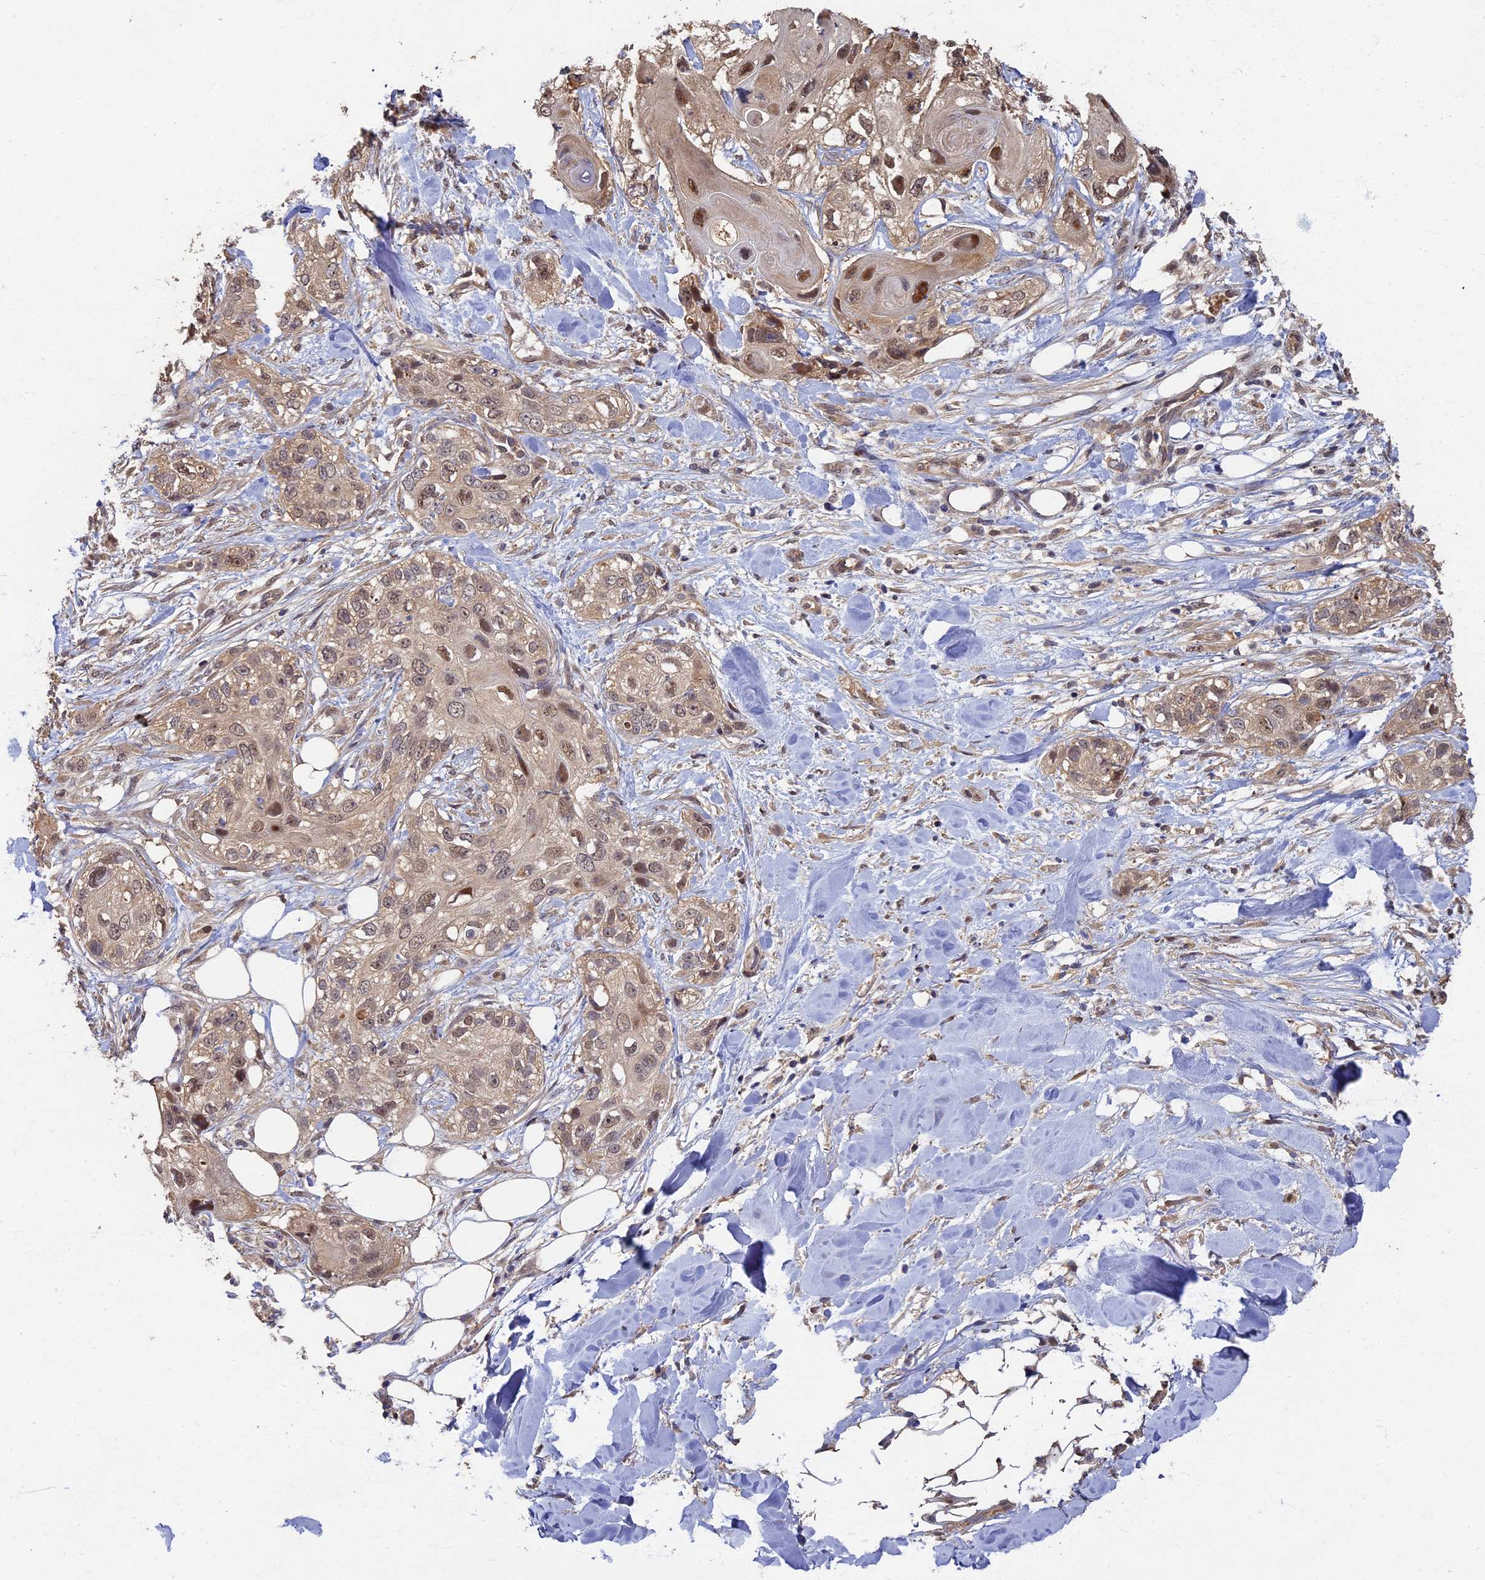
{"staining": {"intensity": "moderate", "quantity": "<25%", "location": "nuclear"}, "tissue": "skin cancer", "cell_type": "Tumor cells", "image_type": "cancer", "snomed": [{"axis": "morphology", "description": "Normal tissue, NOS"}, {"axis": "morphology", "description": "Squamous cell carcinoma, NOS"}, {"axis": "topography", "description": "Skin"}], "caption": "Skin squamous cell carcinoma stained for a protein demonstrates moderate nuclear positivity in tumor cells.", "gene": "RSPH3", "patient": {"sex": "male", "age": 72}}